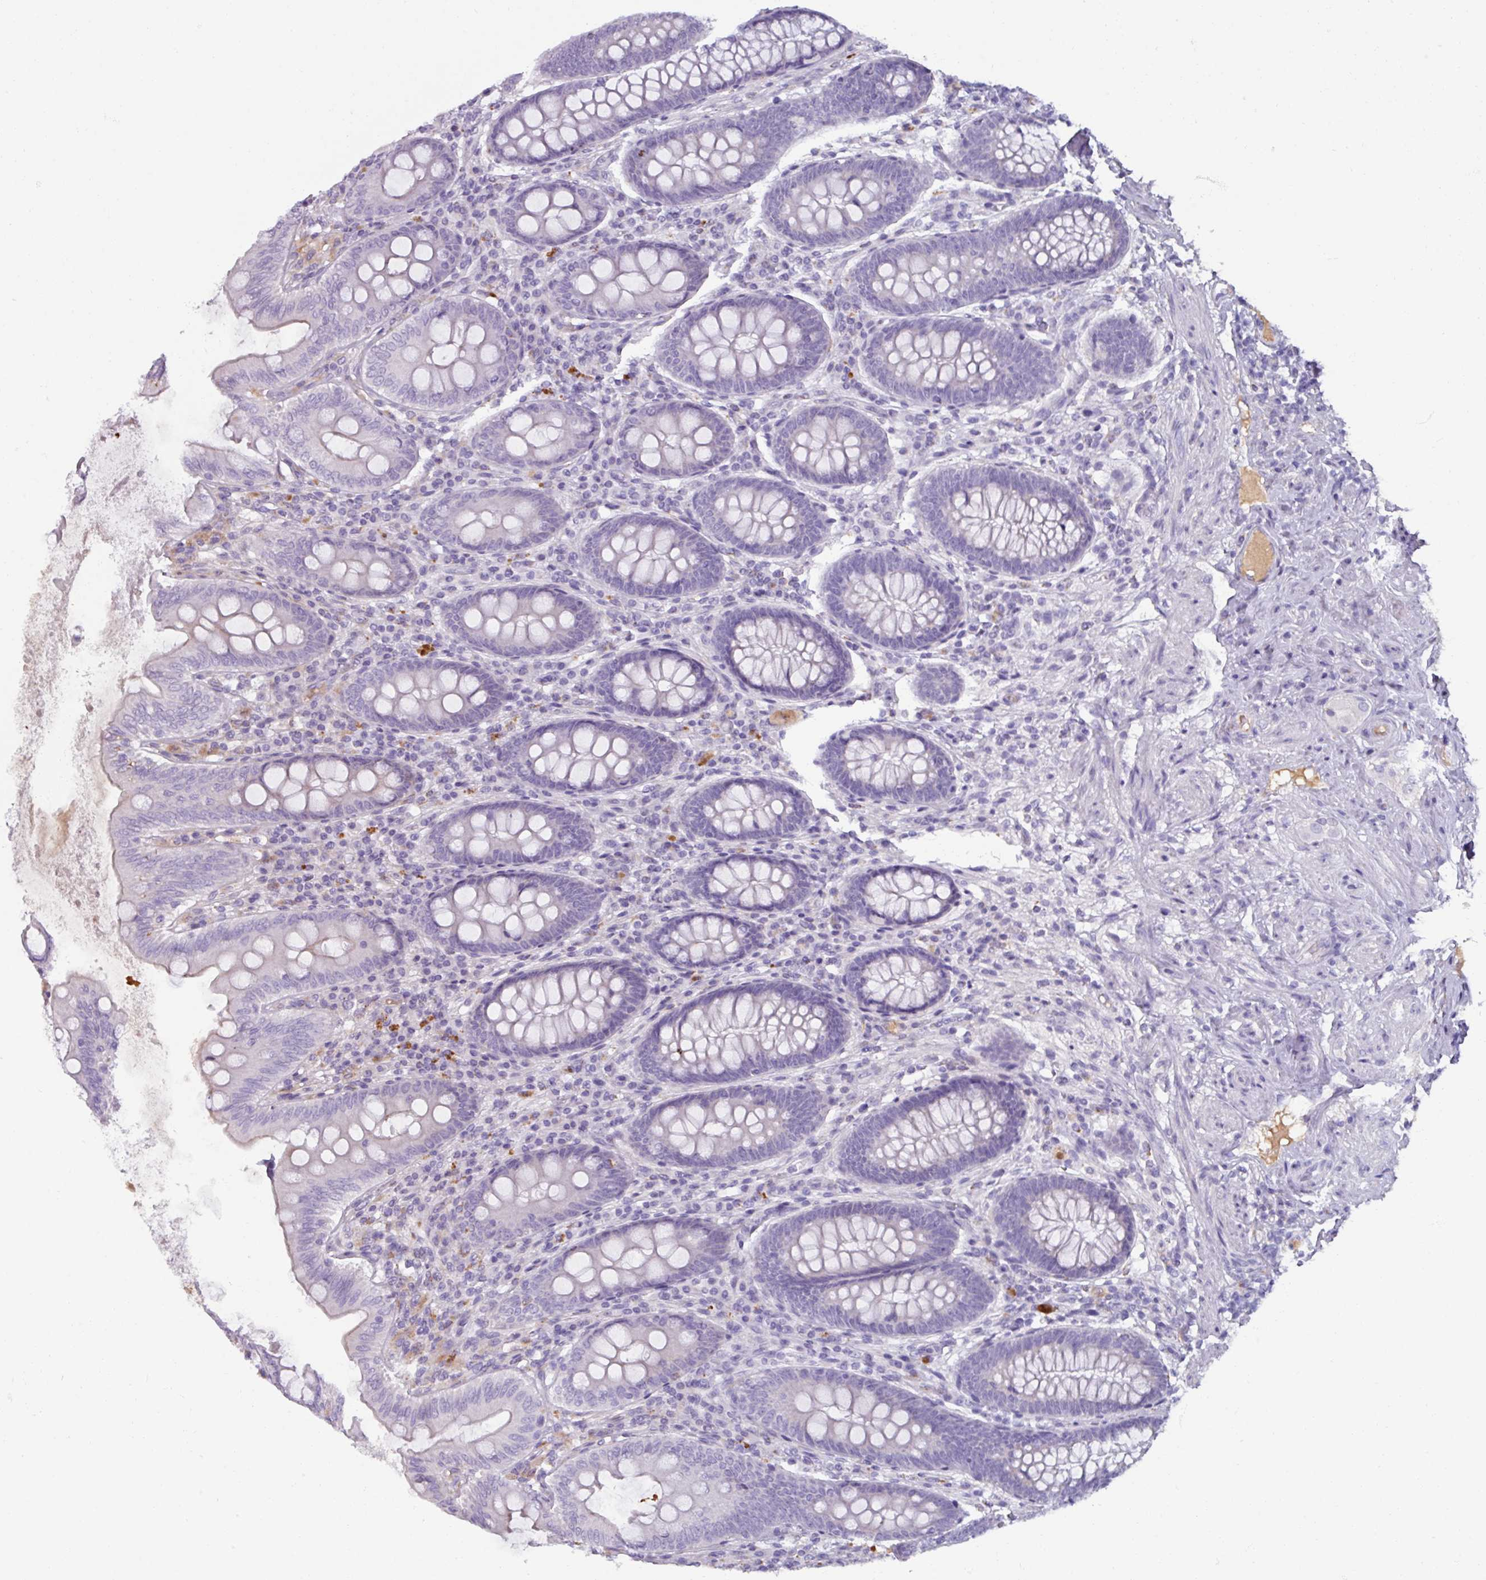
{"staining": {"intensity": "negative", "quantity": "none", "location": "none"}, "tissue": "appendix", "cell_type": "Glandular cells", "image_type": "normal", "snomed": [{"axis": "morphology", "description": "Normal tissue, NOS"}, {"axis": "topography", "description": "Appendix"}], "caption": "High power microscopy histopathology image of an immunohistochemistry (IHC) photomicrograph of benign appendix, revealing no significant expression in glandular cells. (DAB (3,3'-diaminobenzidine) IHC visualized using brightfield microscopy, high magnification).", "gene": "SPESP1", "patient": {"sex": "male", "age": 71}}